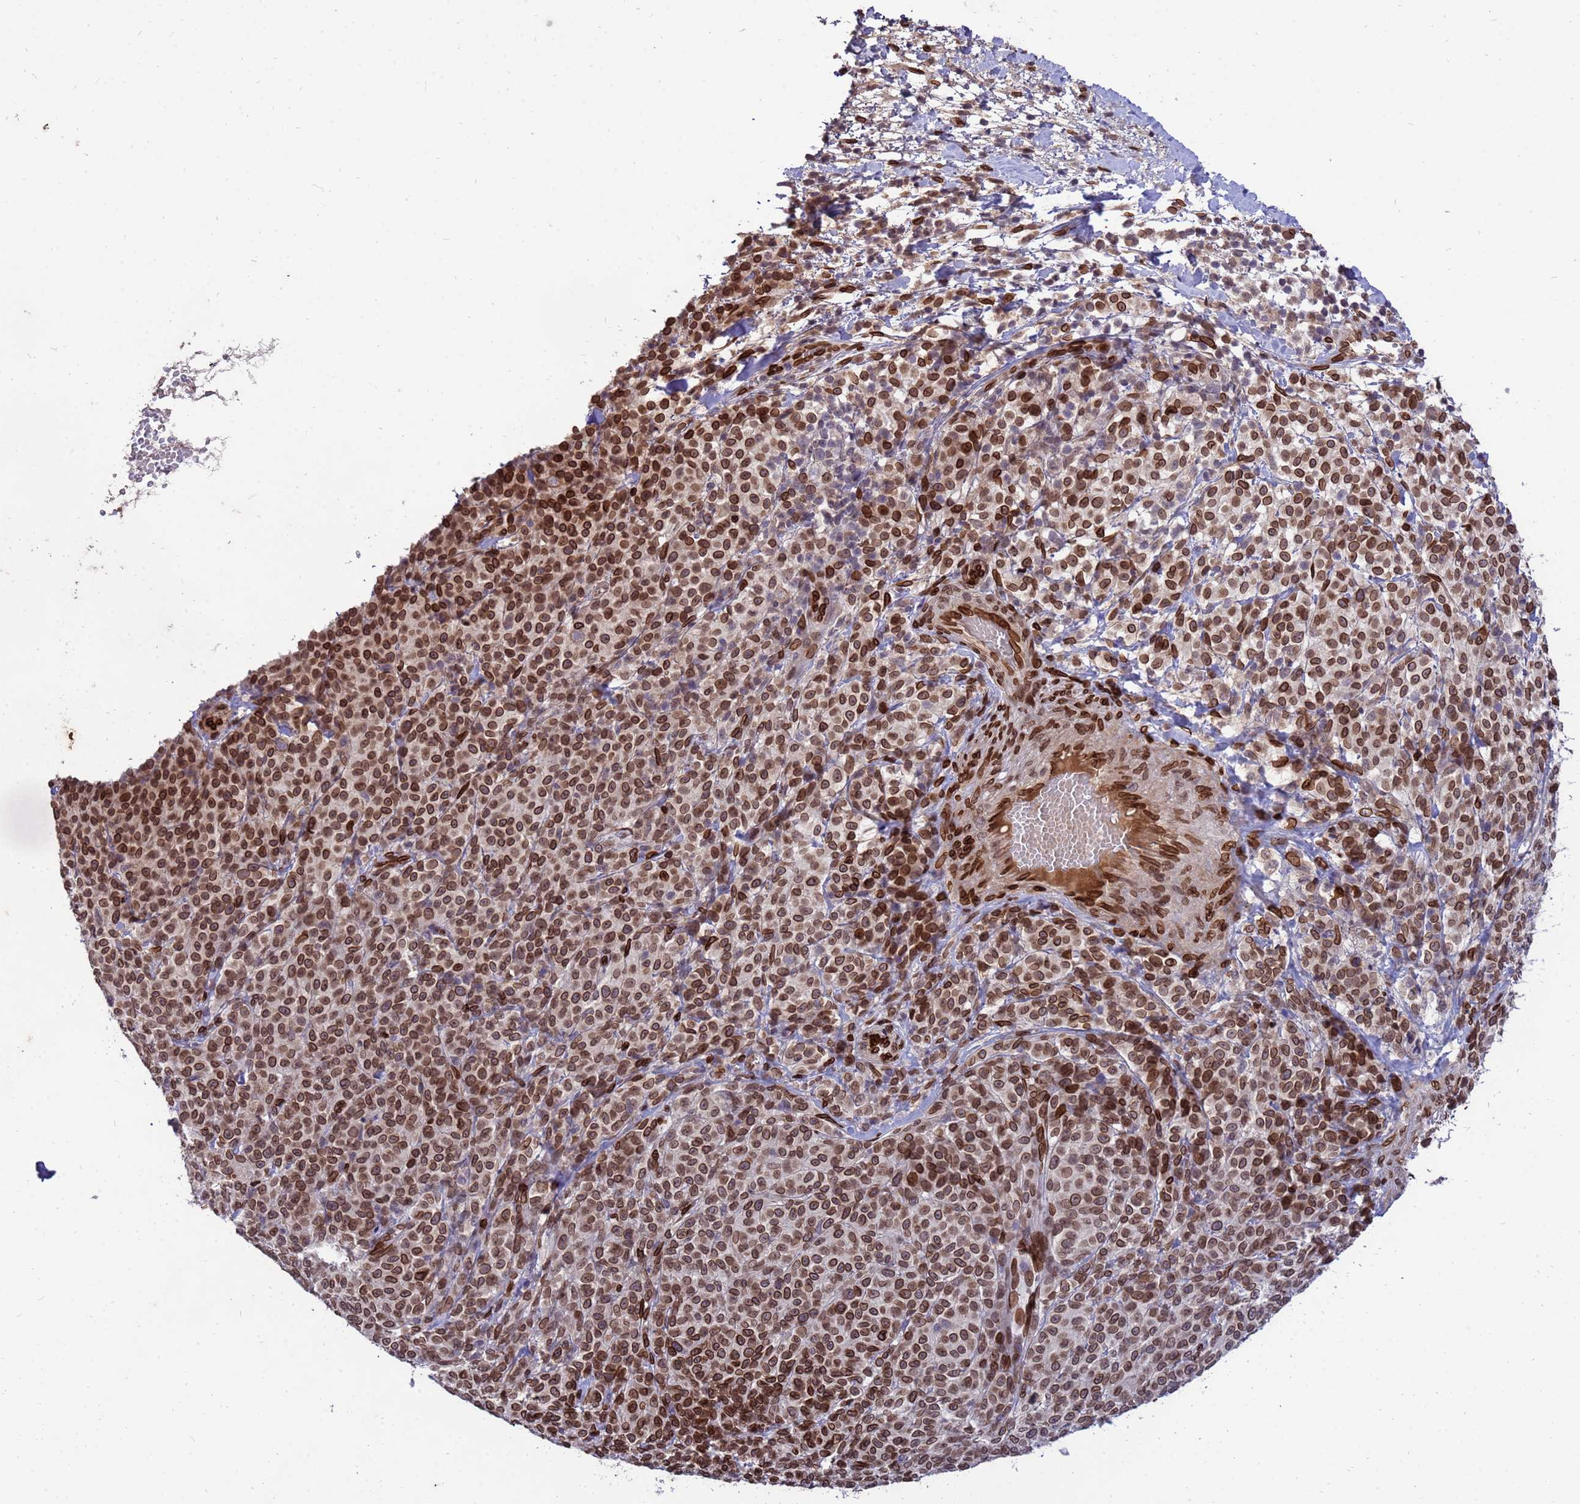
{"staining": {"intensity": "strong", "quantity": ">75%", "location": "cytoplasmic/membranous,nuclear"}, "tissue": "melanoma", "cell_type": "Tumor cells", "image_type": "cancer", "snomed": [{"axis": "morphology", "description": "Normal tissue, NOS"}, {"axis": "morphology", "description": "Malignant melanoma, NOS"}, {"axis": "topography", "description": "Skin"}], "caption": "DAB immunohistochemical staining of malignant melanoma reveals strong cytoplasmic/membranous and nuclear protein positivity in approximately >75% of tumor cells.", "gene": "GPR135", "patient": {"sex": "female", "age": 34}}